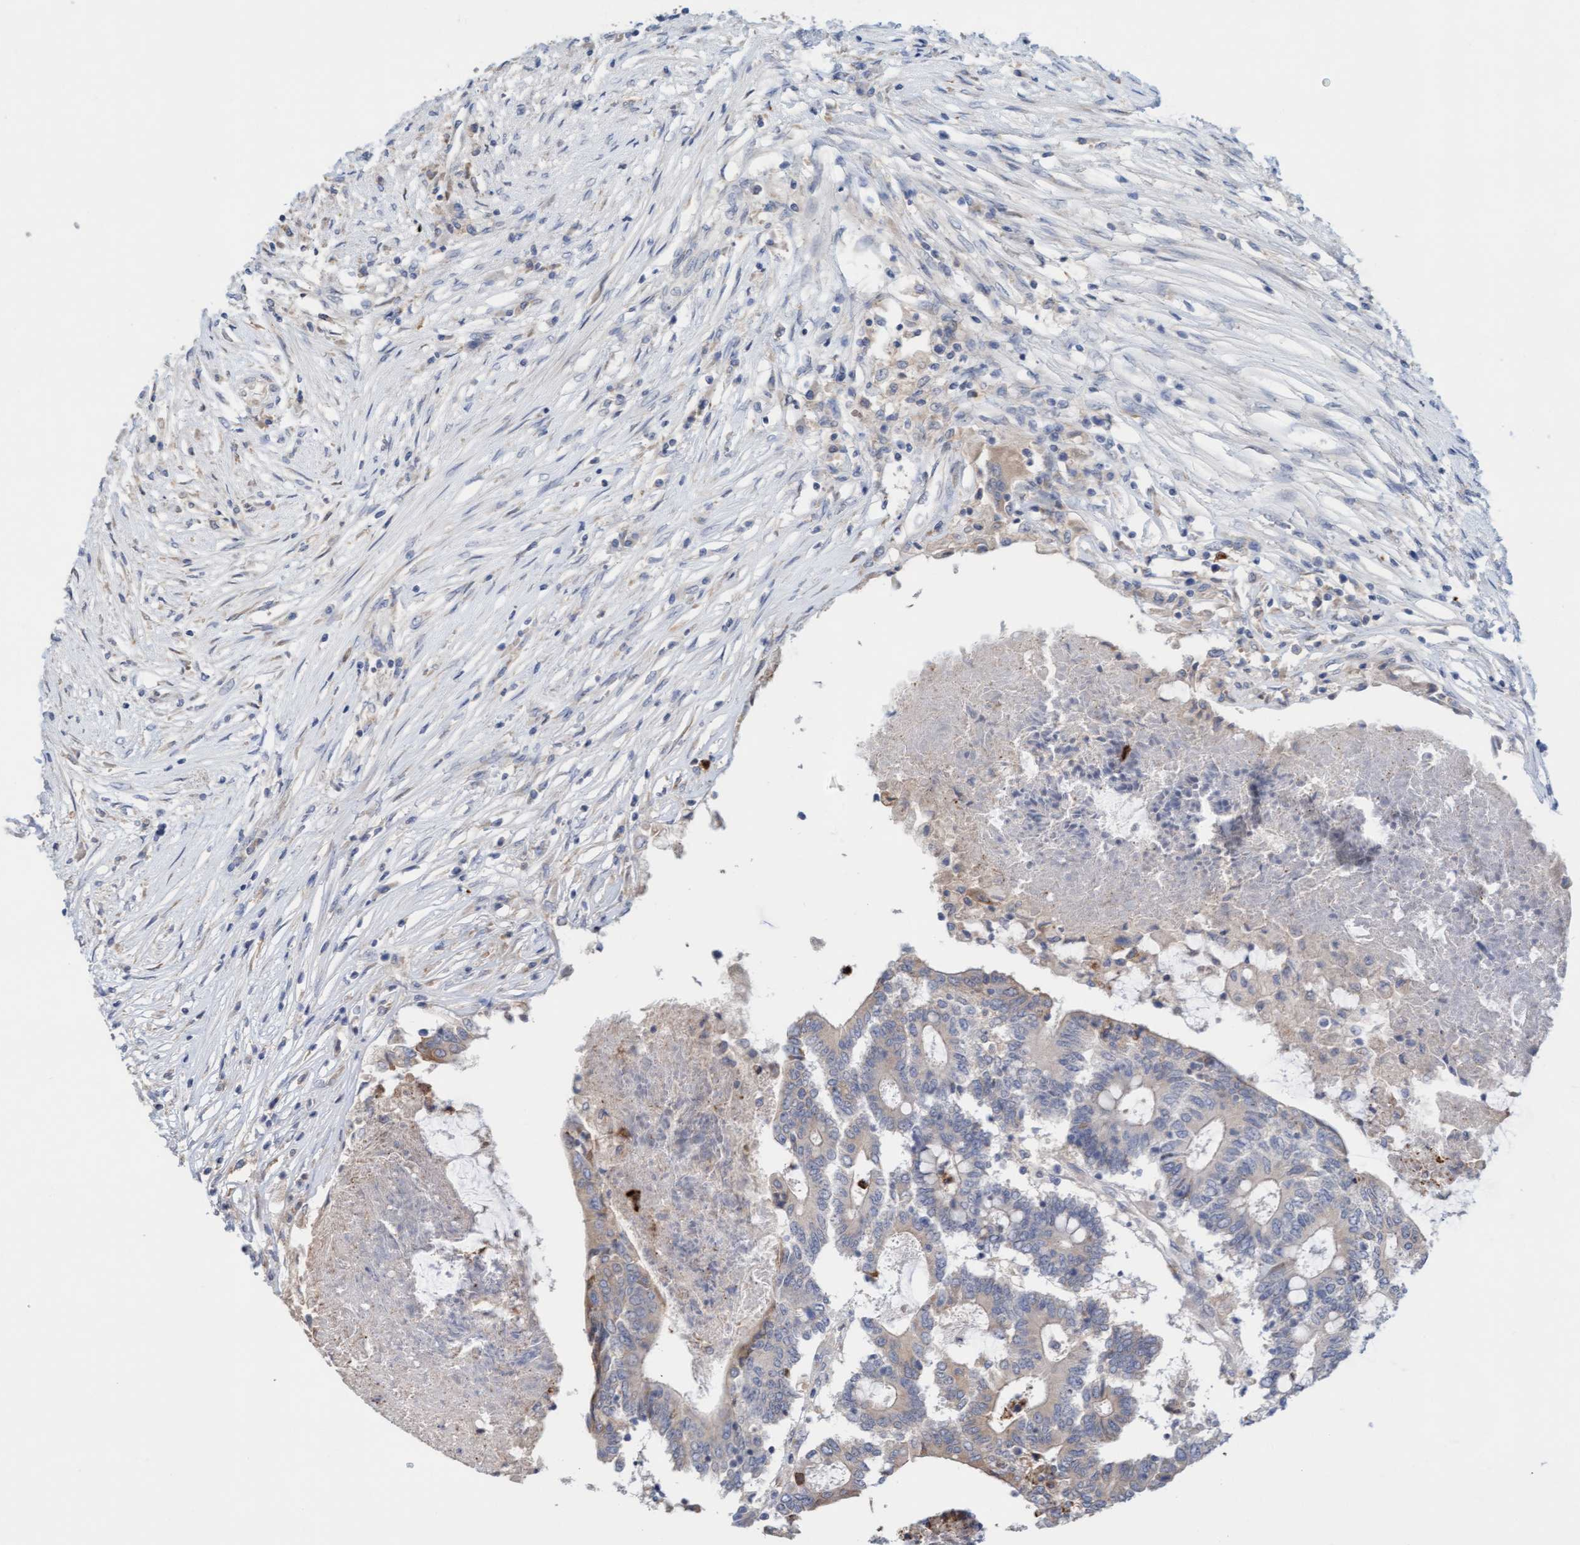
{"staining": {"intensity": "moderate", "quantity": "<25%", "location": "cytoplasmic/membranous"}, "tissue": "colorectal cancer", "cell_type": "Tumor cells", "image_type": "cancer", "snomed": [{"axis": "morphology", "description": "Adenocarcinoma, NOS"}, {"axis": "topography", "description": "Rectum"}], "caption": "An IHC image of tumor tissue is shown. Protein staining in brown labels moderate cytoplasmic/membranous positivity in colorectal cancer (adenocarcinoma) within tumor cells.", "gene": "MMP8", "patient": {"sex": "male", "age": 63}}